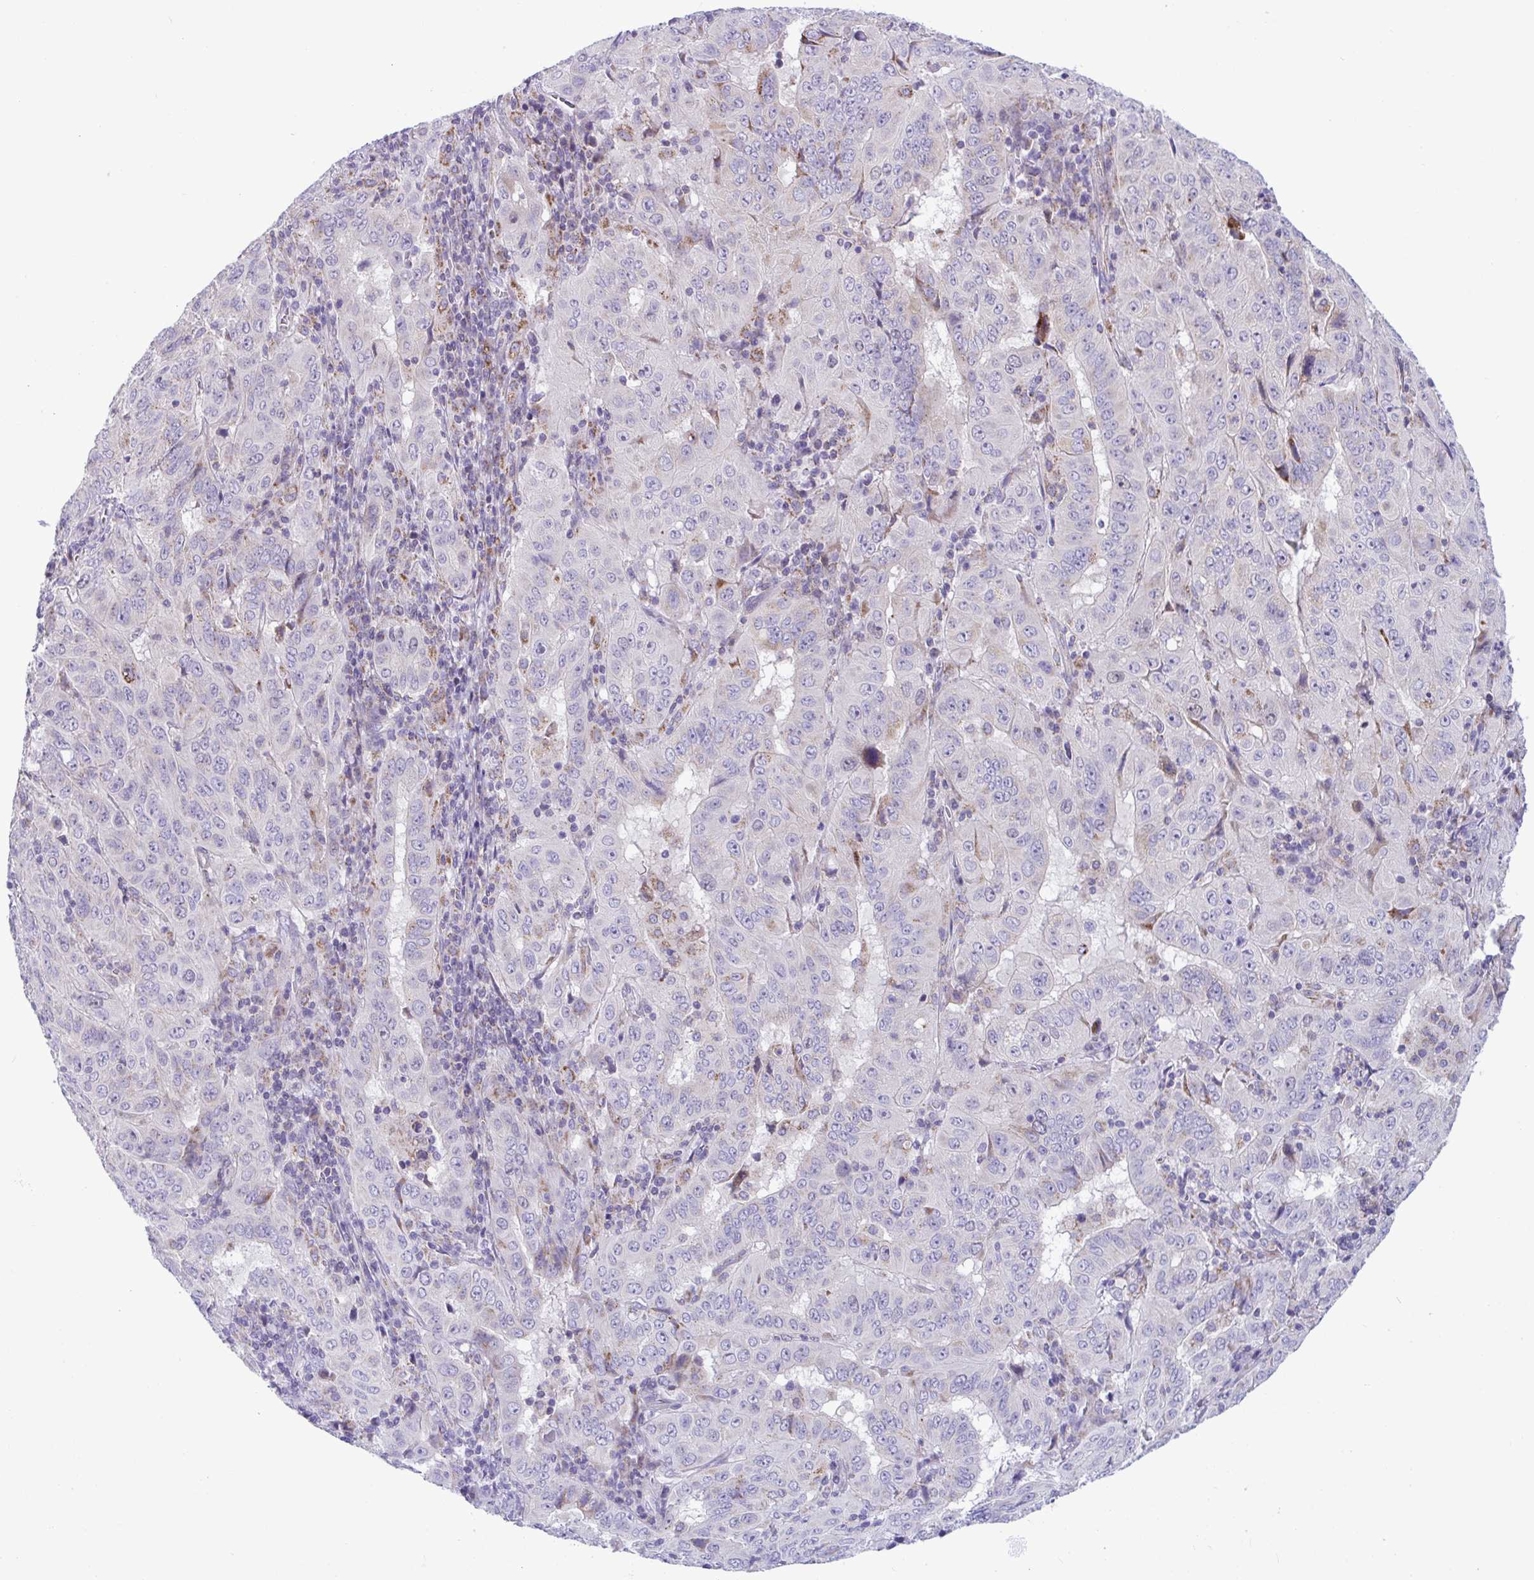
{"staining": {"intensity": "negative", "quantity": "none", "location": "none"}, "tissue": "pancreatic cancer", "cell_type": "Tumor cells", "image_type": "cancer", "snomed": [{"axis": "morphology", "description": "Adenocarcinoma, NOS"}, {"axis": "topography", "description": "Pancreas"}], "caption": "IHC of human pancreatic cancer displays no positivity in tumor cells. (Brightfield microscopy of DAB immunohistochemistry (IHC) at high magnification).", "gene": "DTX3", "patient": {"sex": "male", "age": 63}}